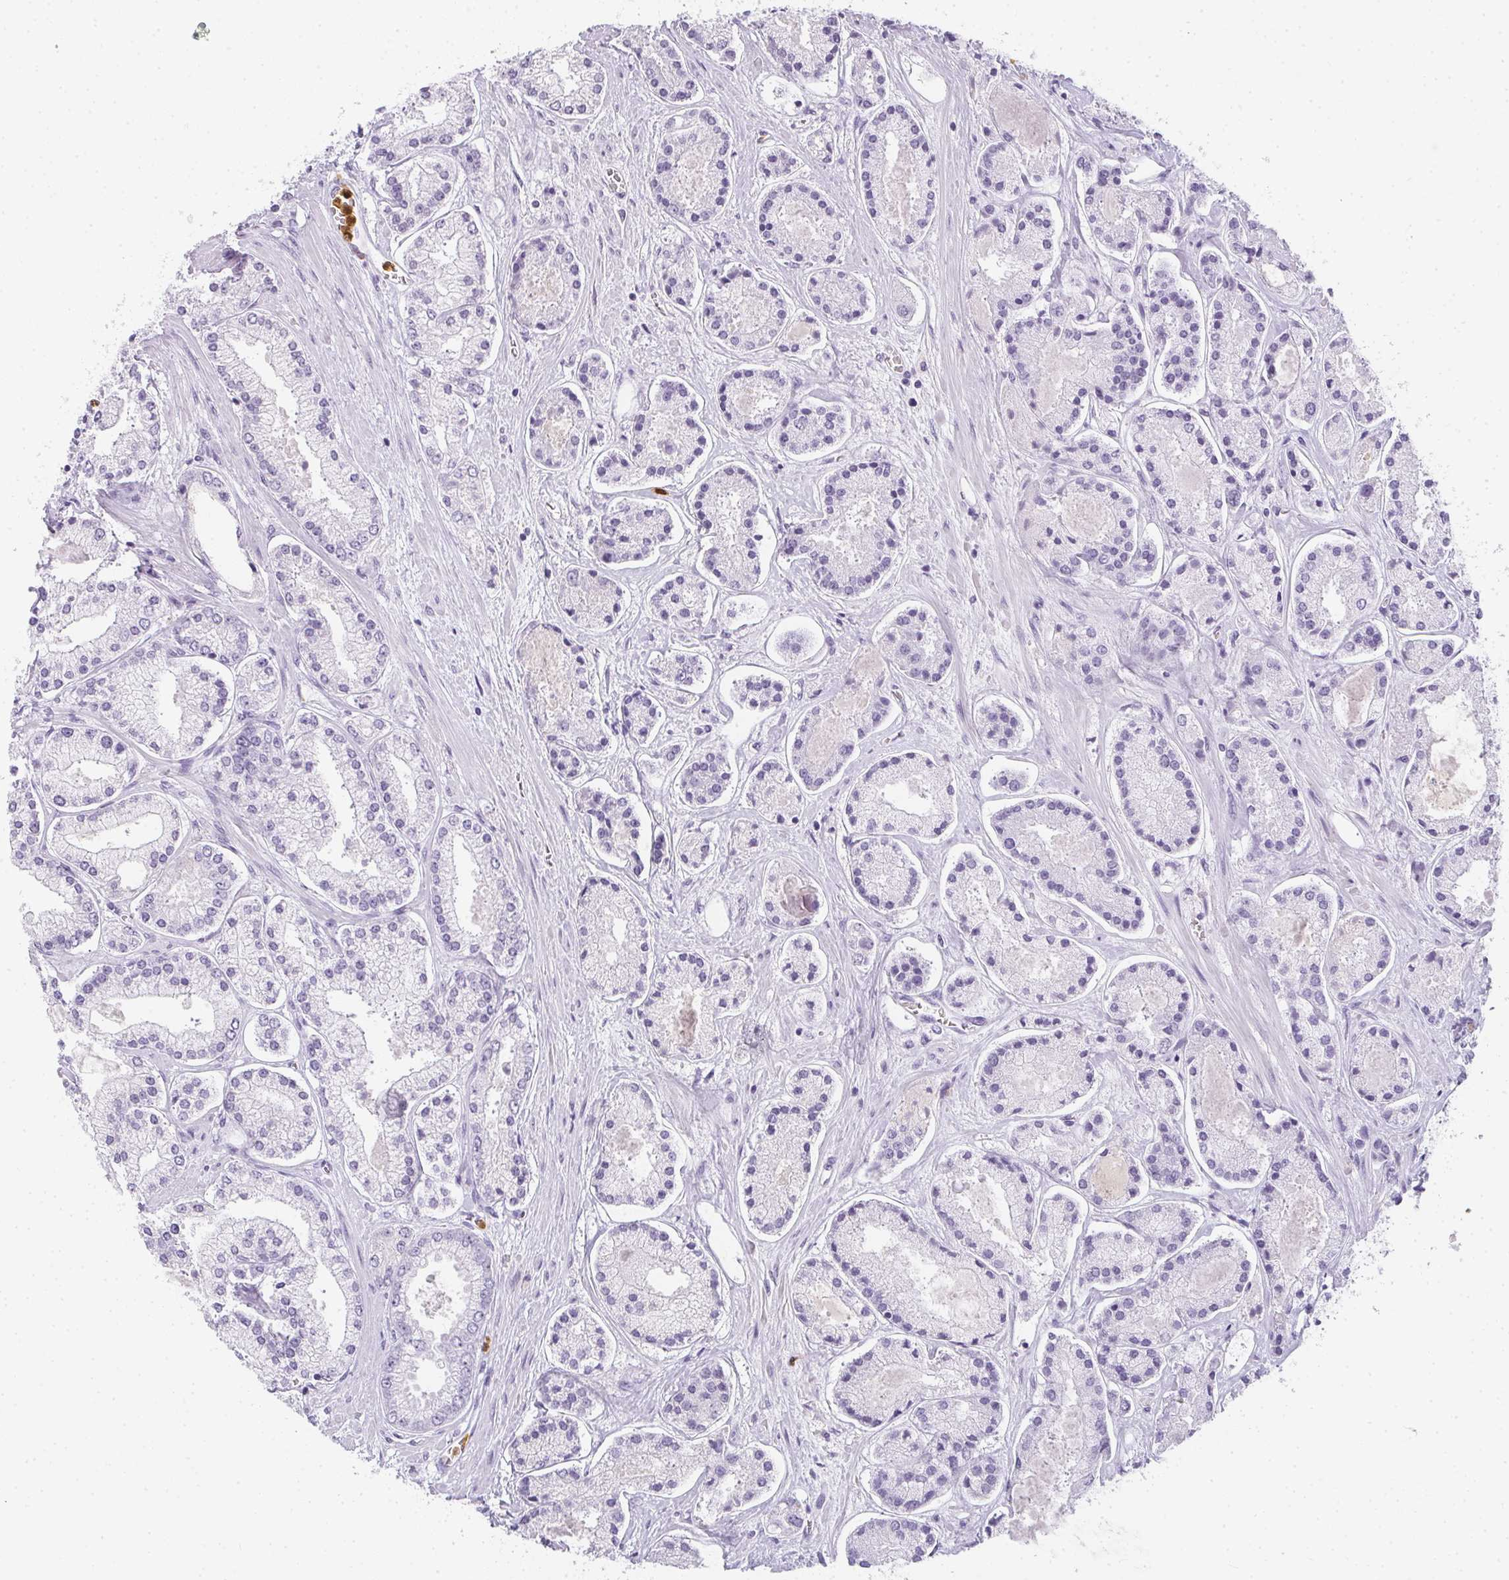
{"staining": {"intensity": "negative", "quantity": "none", "location": "none"}, "tissue": "prostate cancer", "cell_type": "Tumor cells", "image_type": "cancer", "snomed": [{"axis": "morphology", "description": "Adenocarcinoma, High grade"}, {"axis": "topography", "description": "Prostate"}], "caption": "Adenocarcinoma (high-grade) (prostate) stained for a protein using immunohistochemistry shows no staining tumor cells.", "gene": "HK3", "patient": {"sex": "male", "age": 67}}